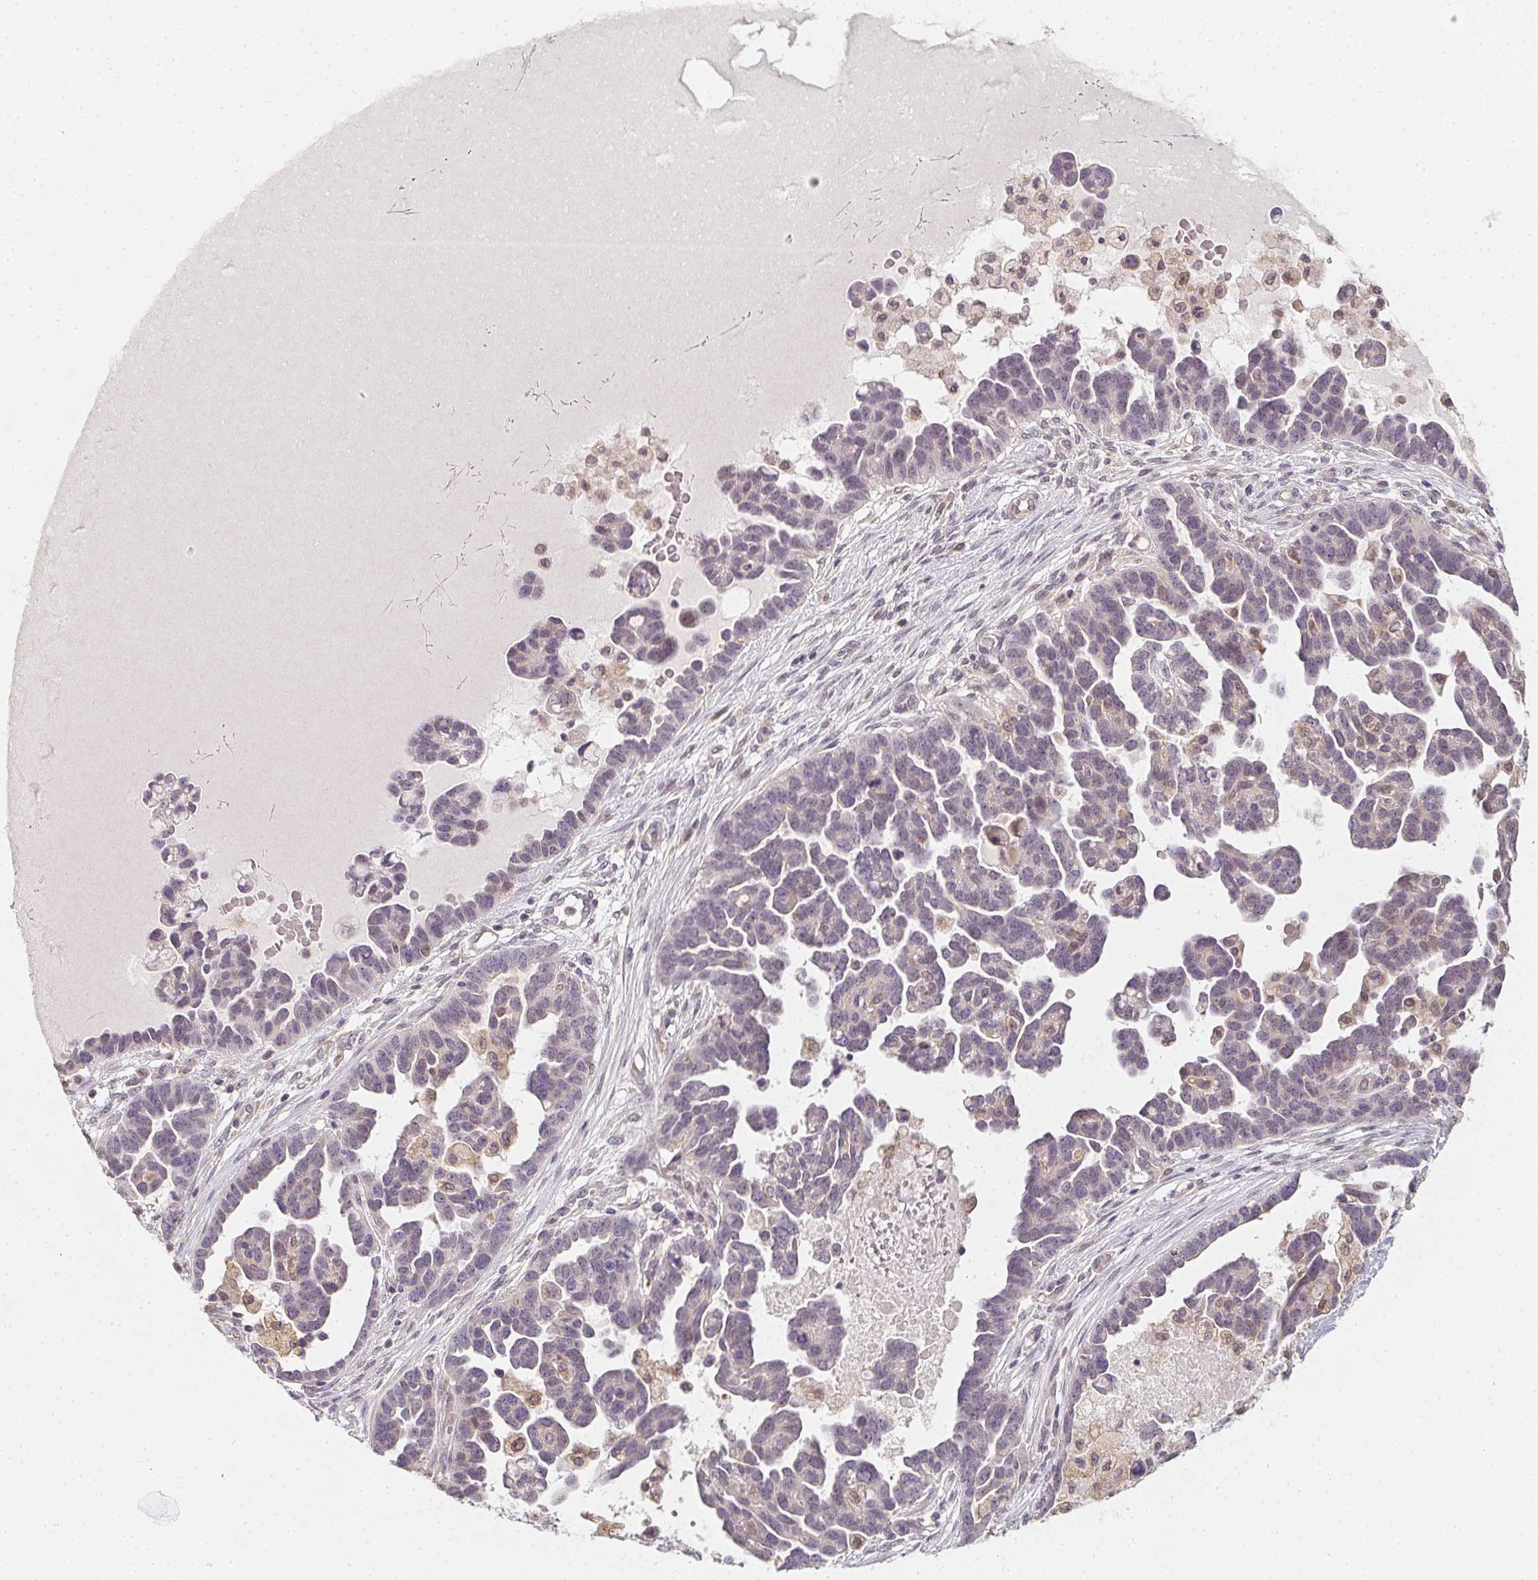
{"staining": {"intensity": "weak", "quantity": "<25%", "location": "cytoplasmic/membranous"}, "tissue": "ovarian cancer", "cell_type": "Tumor cells", "image_type": "cancer", "snomed": [{"axis": "morphology", "description": "Cystadenocarcinoma, serous, NOS"}, {"axis": "topography", "description": "Ovary"}], "caption": "Ovarian serous cystadenocarcinoma was stained to show a protein in brown. There is no significant expression in tumor cells.", "gene": "SOAT1", "patient": {"sex": "female", "age": 54}}